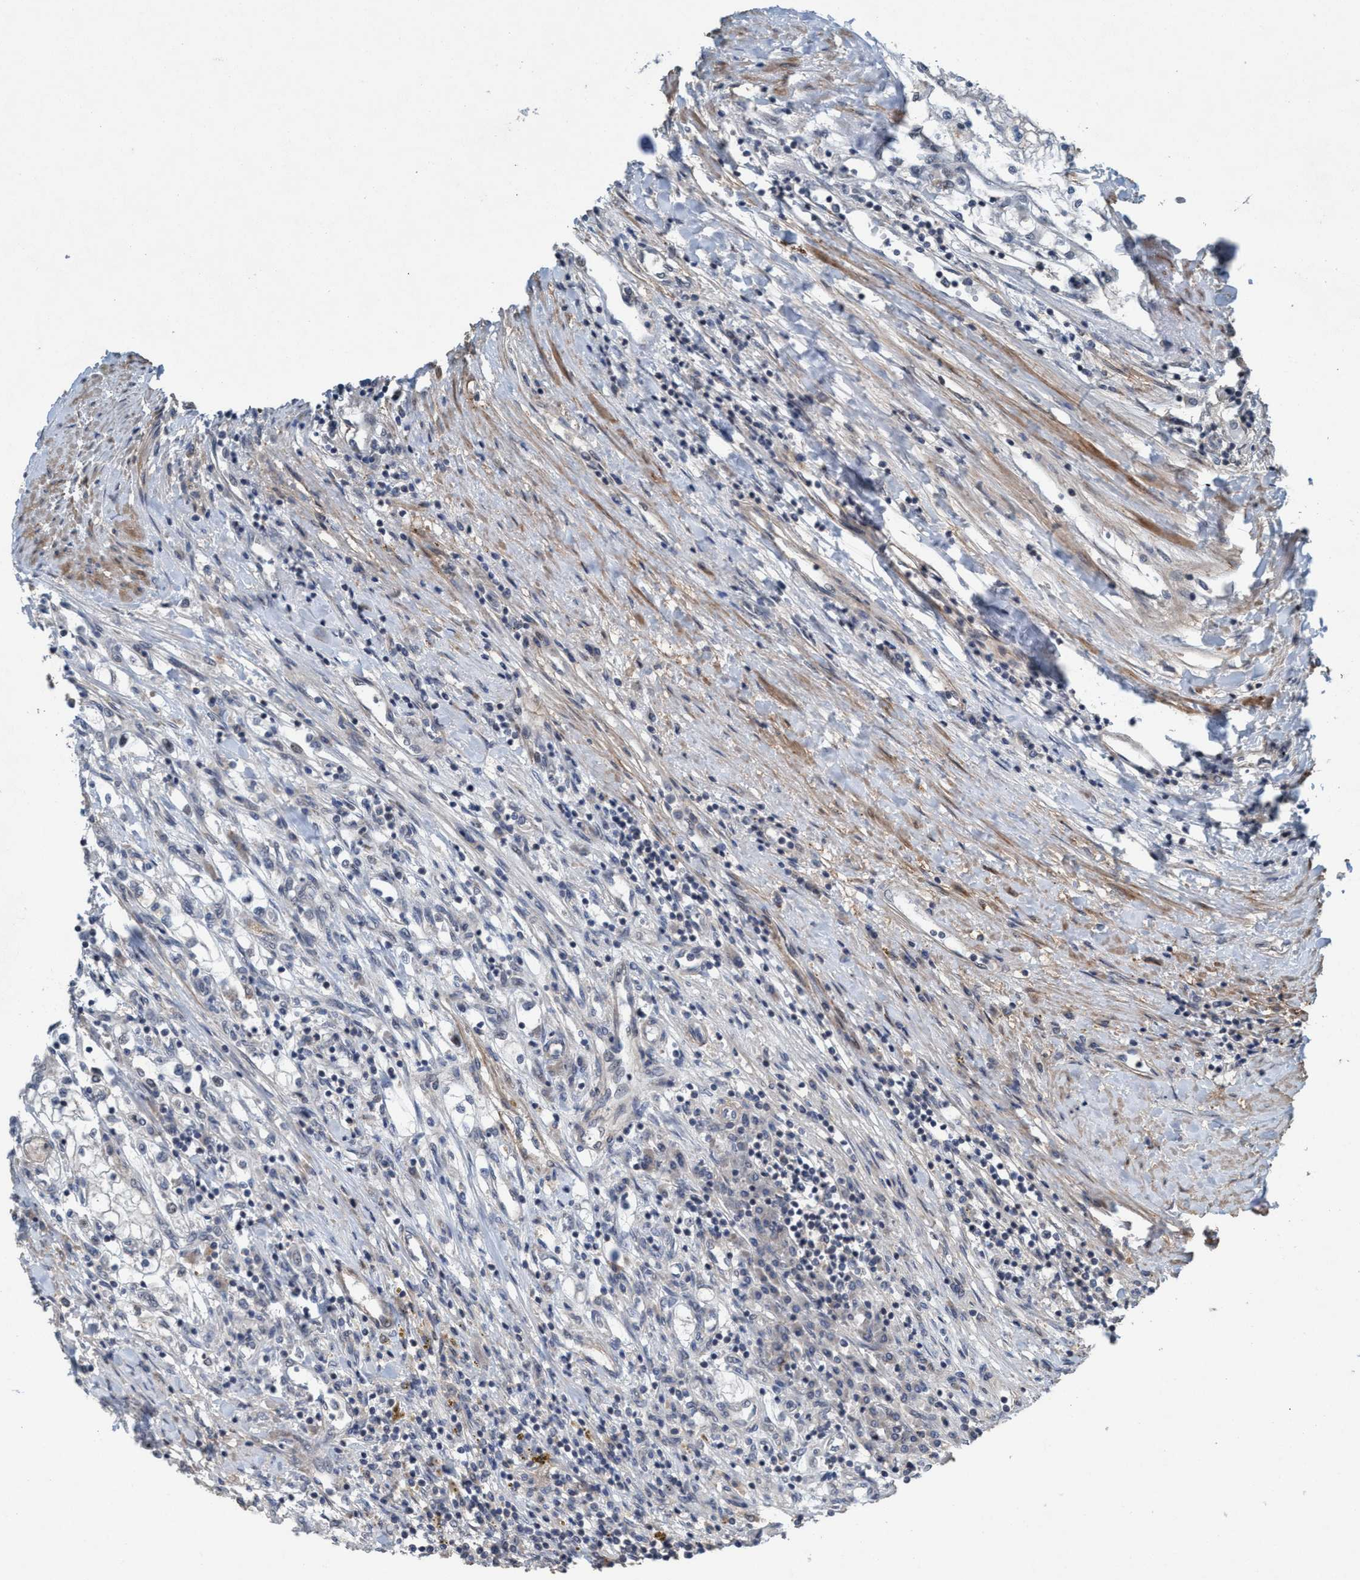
{"staining": {"intensity": "negative", "quantity": "none", "location": "none"}, "tissue": "renal cancer", "cell_type": "Tumor cells", "image_type": "cancer", "snomed": [{"axis": "morphology", "description": "Adenocarcinoma, NOS"}, {"axis": "topography", "description": "Kidney"}], "caption": "Protein analysis of renal adenocarcinoma demonstrates no significant staining in tumor cells. (DAB (3,3'-diaminobenzidine) IHC, high magnification).", "gene": "NISCH", "patient": {"sex": "male", "age": 68}}